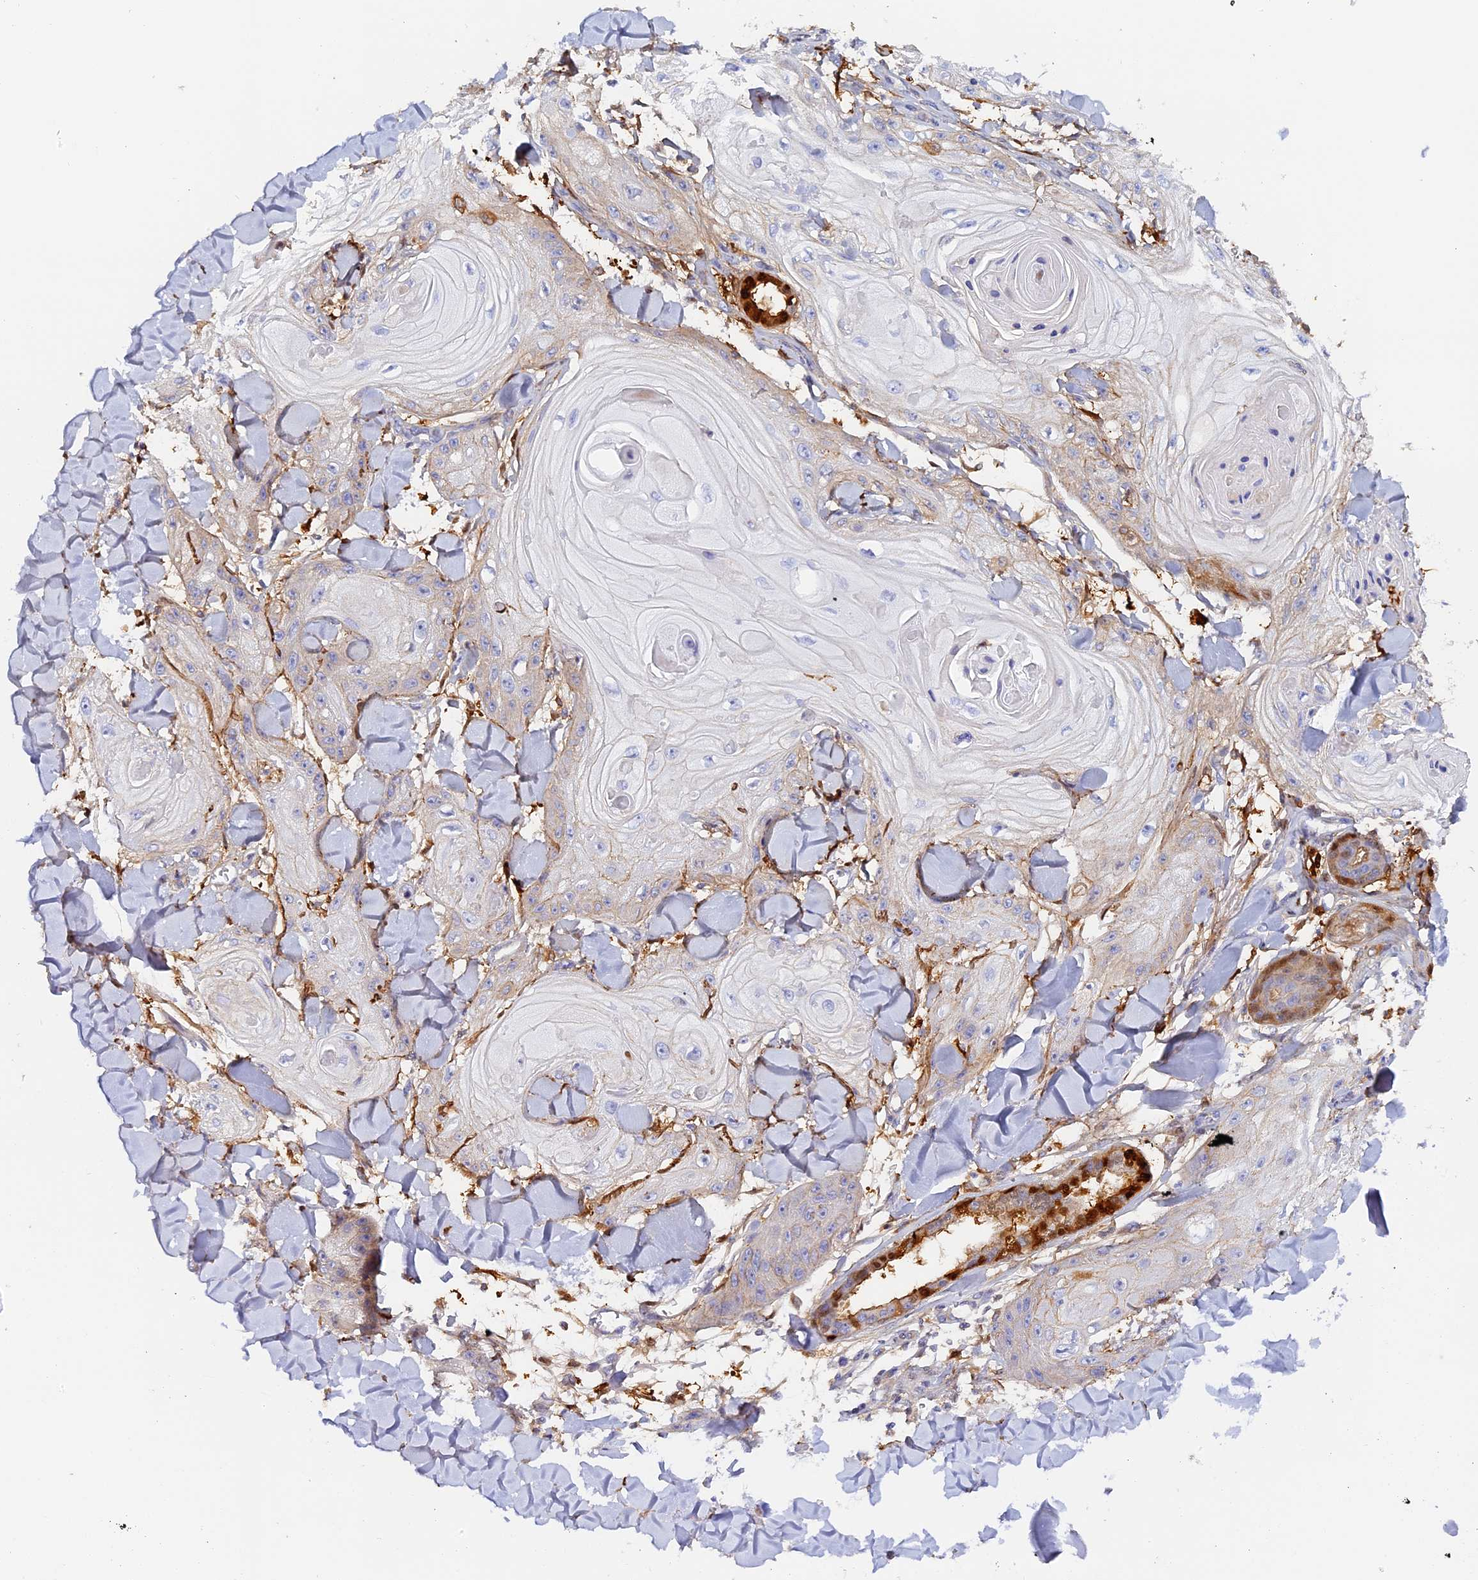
{"staining": {"intensity": "negative", "quantity": "none", "location": "none"}, "tissue": "skin cancer", "cell_type": "Tumor cells", "image_type": "cancer", "snomed": [{"axis": "morphology", "description": "Squamous cell carcinoma, NOS"}, {"axis": "topography", "description": "Skin"}], "caption": "Skin squamous cell carcinoma was stained to show a protein in brown. There is no significant staining in tumor cells.", "gene": "KATNB1", "patient": {"sex": "male", "age": 74}}